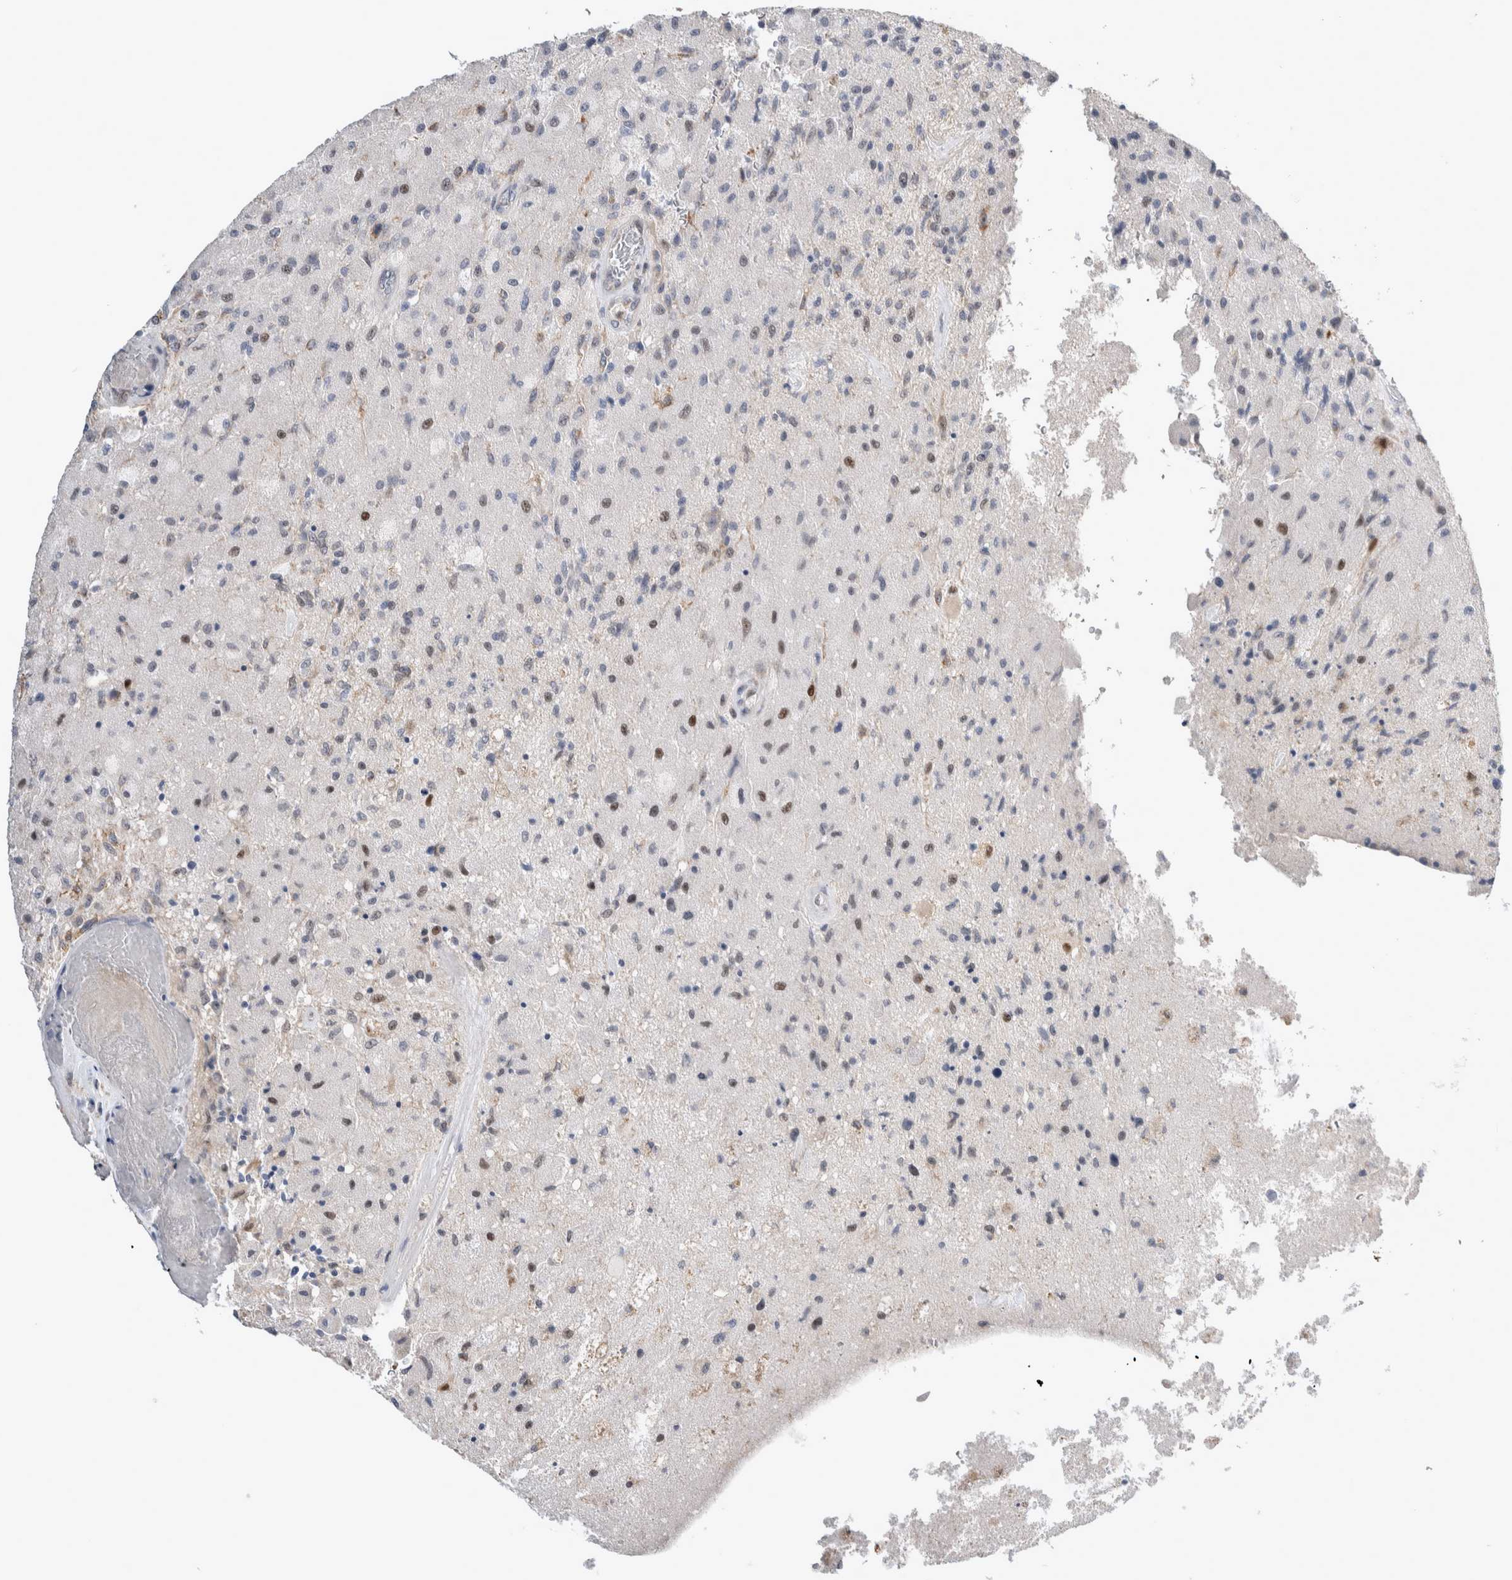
{"staining": {"intensity": "negative", "quantity": "none", "location": "none"}, "tissue": "glioma", "cell_type": "Tumor cells", "image_type": "cancer", "snomed": [{"axis": "morphology", "description": "Normal tissue, NOS"}, {"axis": "morphology", "description": "Glioma, malignant, High grade"}, {"axis": "topography", "description": "Cerebral cortex"}], "caption": "The photomicrograph demonstrates no staining of tumor cells in malignant high-grade glioma.", "gene": "AGMAT", "patient": {"sex": "male", "age": 77}}